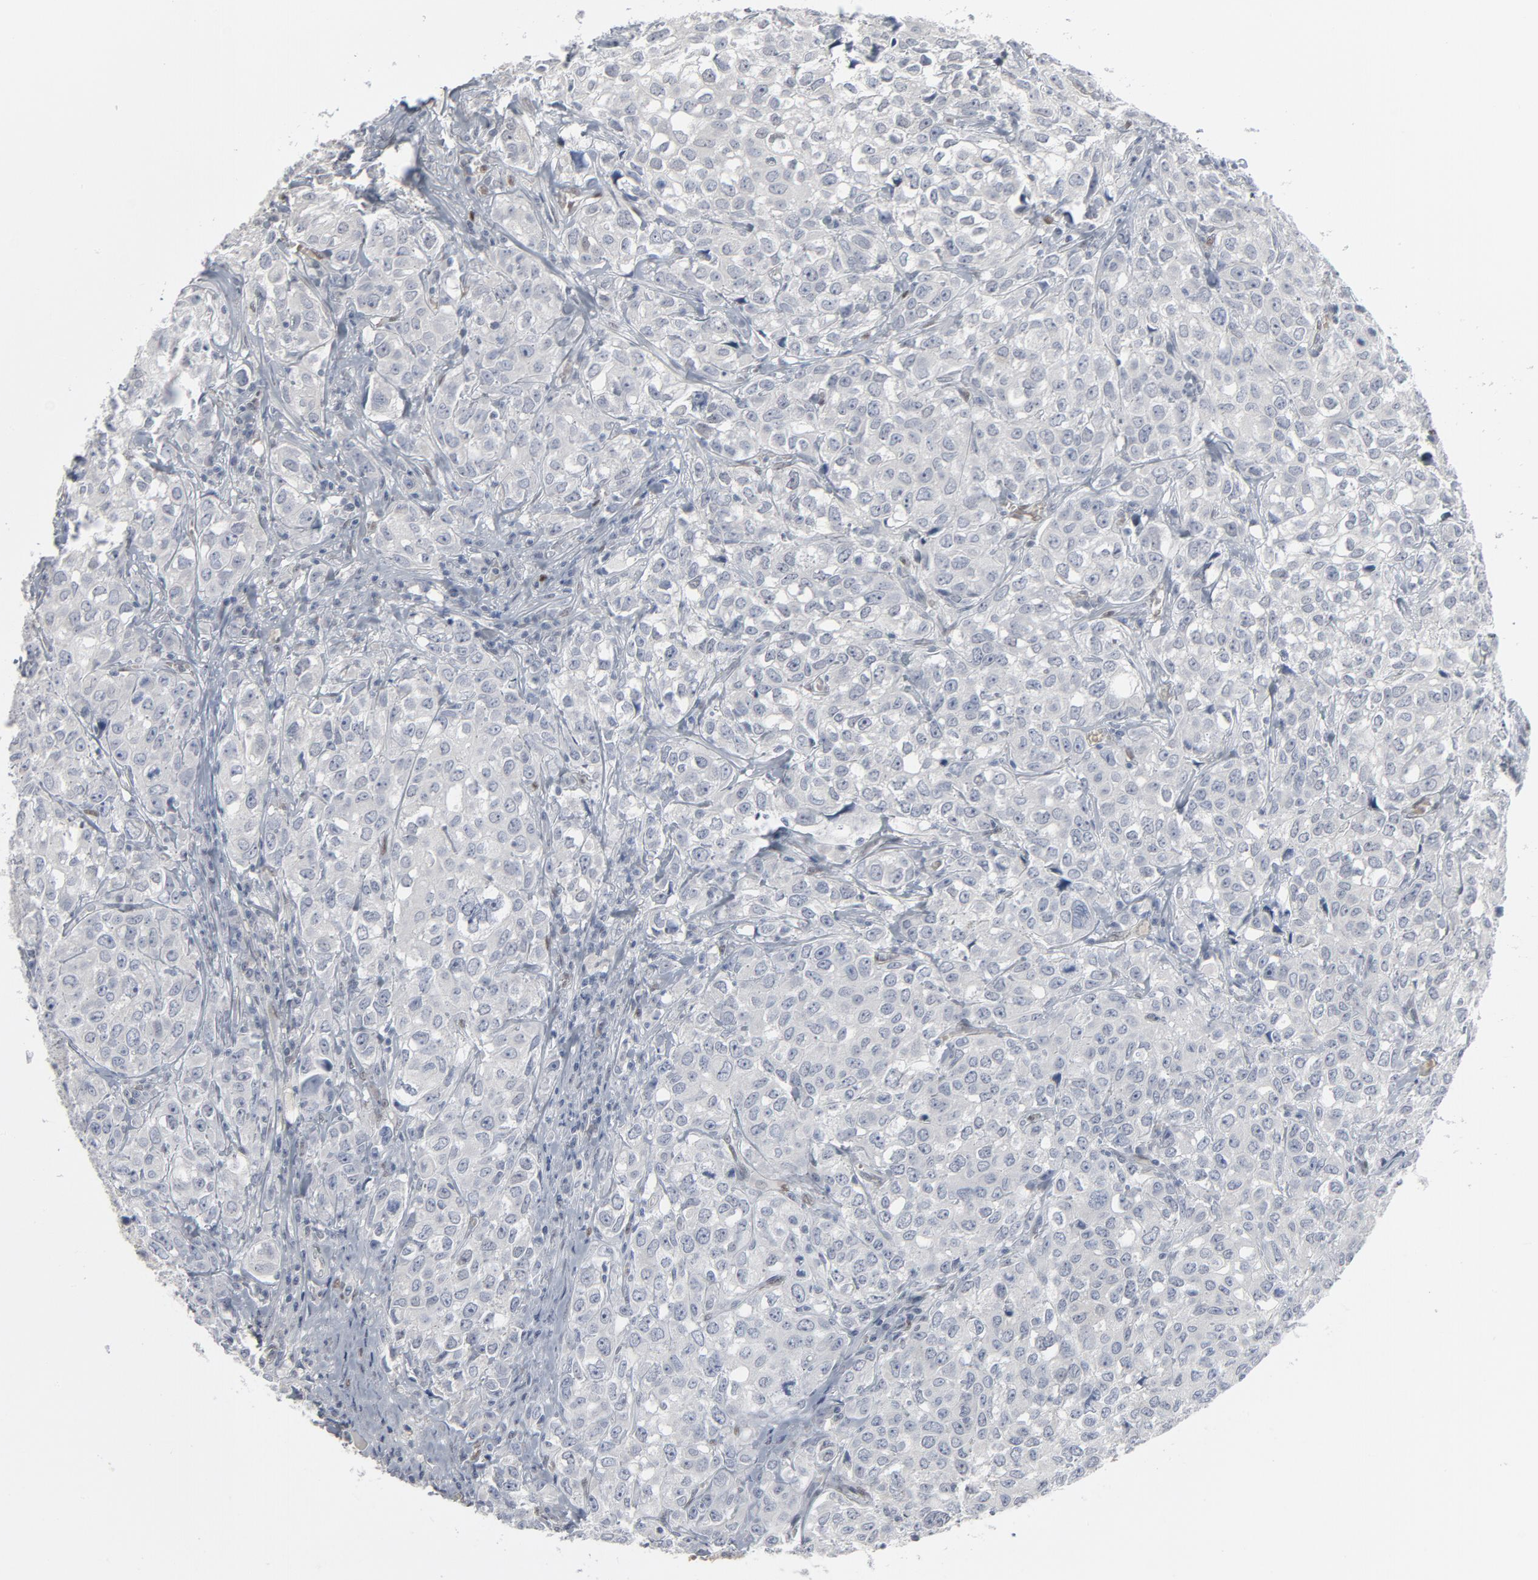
{"staining": {"intensity": "negative", "quantity": "none", "location": "none"}, "tissue": "urothelial cancer", "cell_type": "Tumor cells", "image_type": "cancer", "snomed": [{"axis": "morphology", "description": "Urothelial carcinoma, High grade"}, {"axis": "topography", "description": "Urinary bladder"}], "caption": "IHC histopathology image of neoplastic tissue: urothelial cancer stained with DAB reveals no significant protein expression in tumor cells.", "gene": "ATF7", "patient": {"sex": "female", "age": 75}}